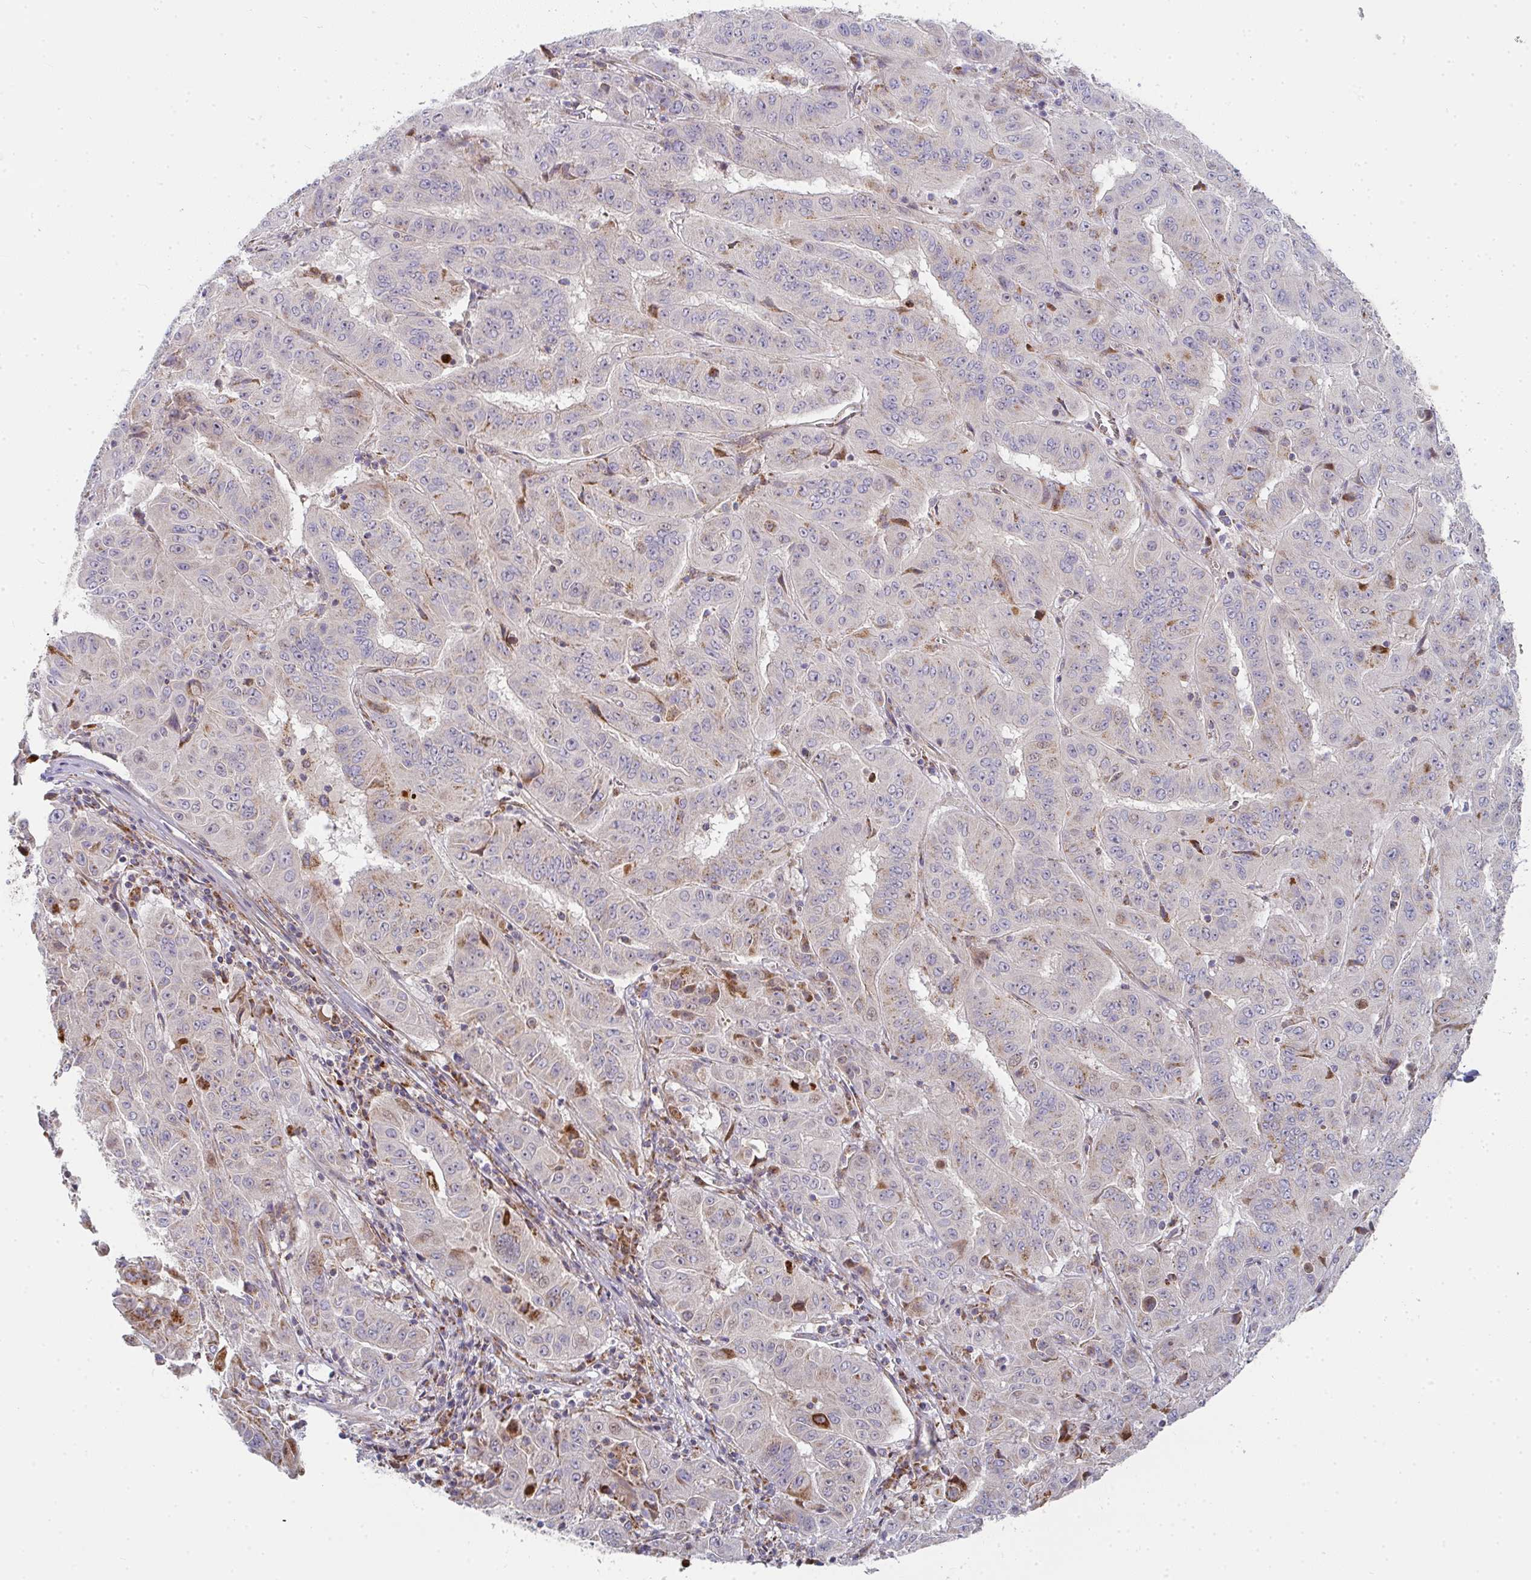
{"staining": {"intensity": "strong", "quantity": "25%-75%", "location": "cytoplasmic/membranous"}, "tissue": "pancreatic cancer", "cell_type": "Tumor cells", "image_type": "cancer", "snomed": [{"axis": "morphology", "description": "Adenocarcinoma, NOS"}, {"axis": "topography", "description": "Pancreas"}], "caption": "This is a micrograph of immunohistochemistry (IHC) staining of pancreatic adenocarcinoma, which shows strong positivity in the cytoplasmic/membranous of tumor cells.", "gene": "RHEBL1", "patient": {"sex": "male", "age": 63}}